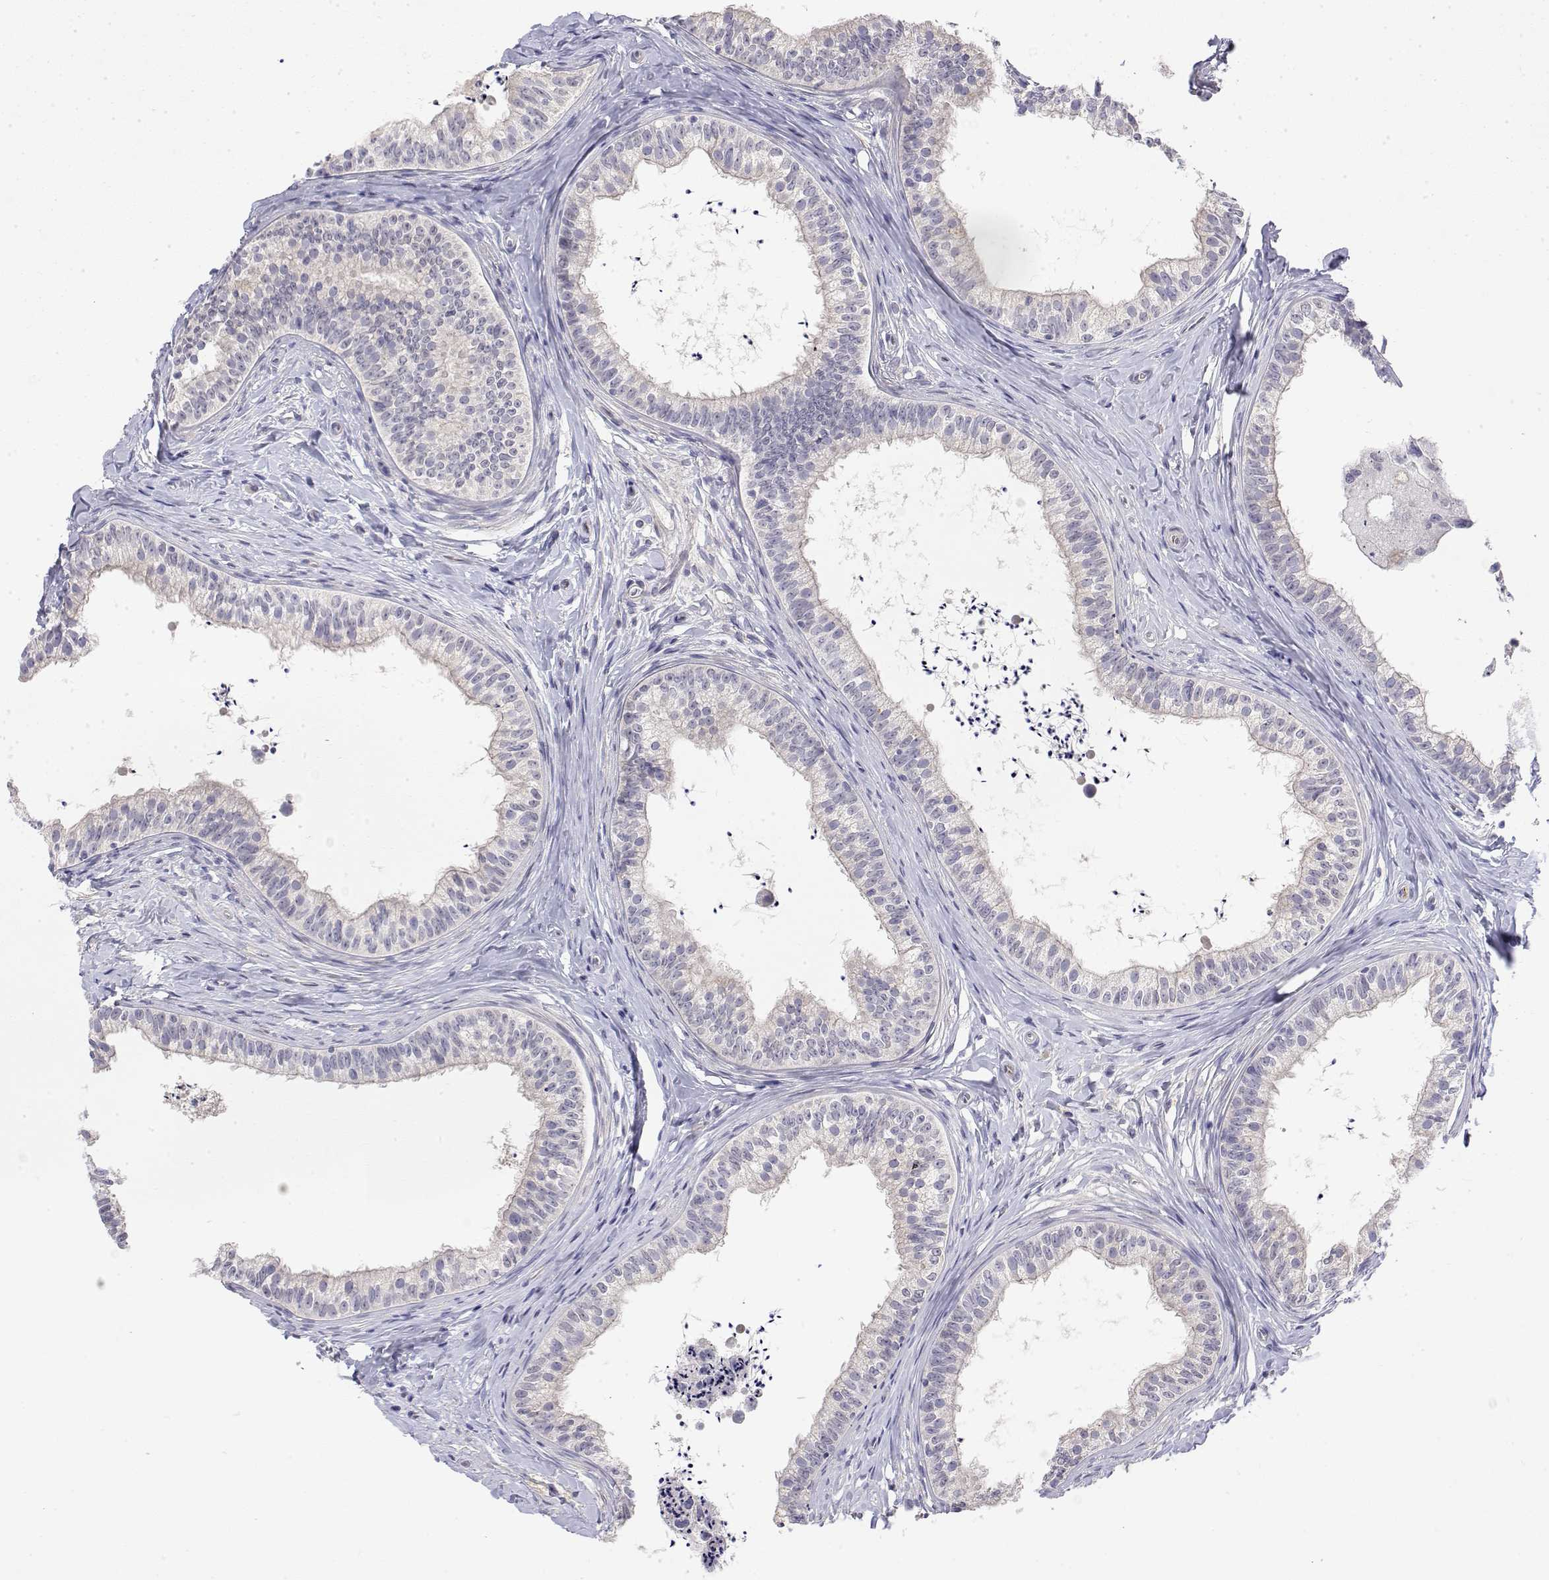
{"staining": {"intensity": "negative", "quantity": "none", "location": "none"}, "tissue": "epididymis", "cell_type": "Glandular cells", "image_type": "normal", "snomed": [{"axis": "morphology", "description": "Normal tissue, NOS"}, {"axis": "topography", "description": "Epididymis"}], "caption": "The photomicrograph displays no staining of glandular cells in normal epididymis. (DAB (3,3'-diaminobenzidine) IHC, high magnification).", "gene": "GGACT", "patient": {"sex": "male", "age": 24}}